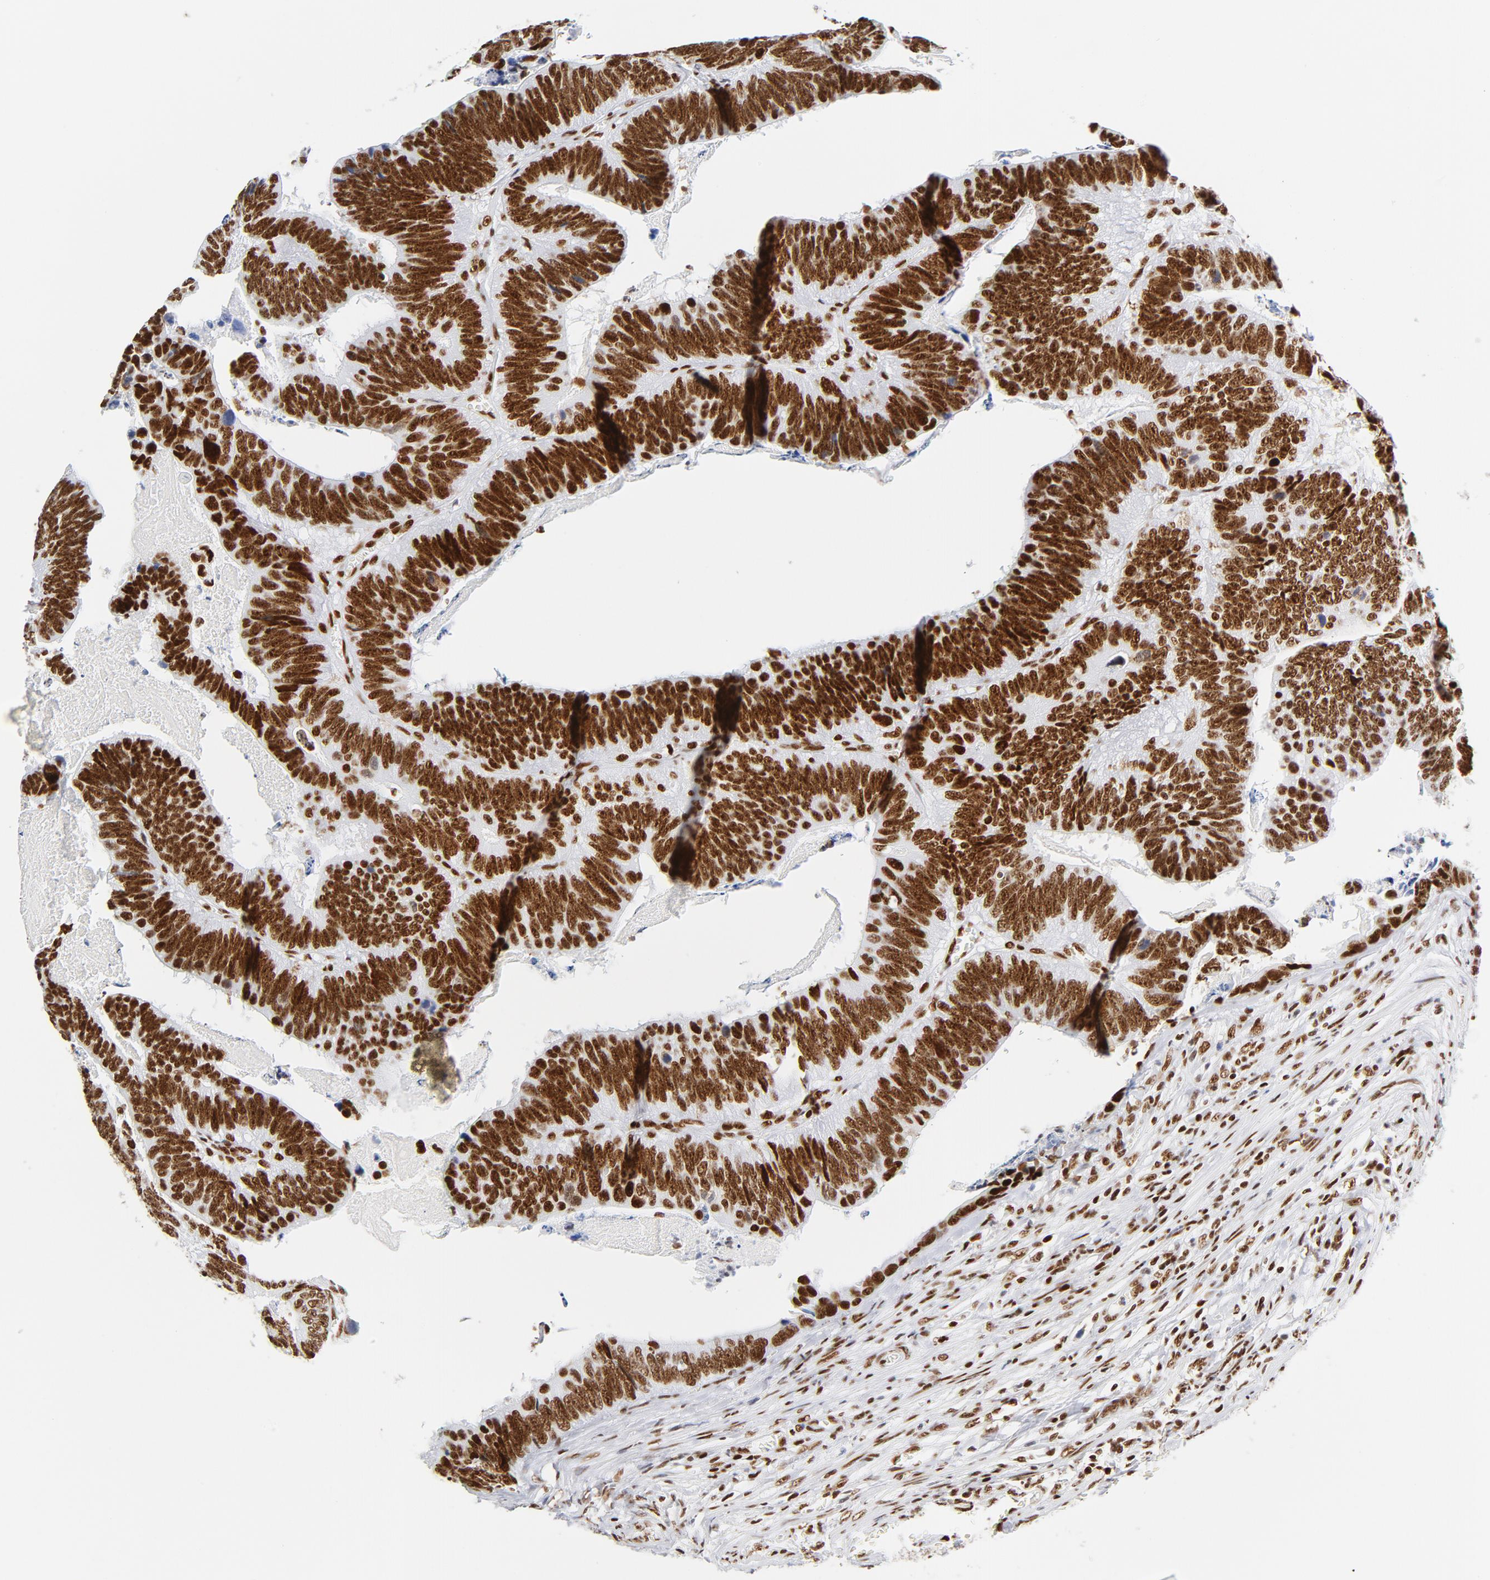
{"staining": {"intensity": "strong", "quantity": ">75%", "location": "nuclear"}, "tissue": "colorectal cancer", "cell_type": "Tumor cells", "image_type": "cancer", "snomed": [{"axis": "morphology", "description": "Adenocarcinoma, NOS"}, {"axis": "topography", "description": "Colon"}], "caption": "Colorectal cancer was stained to show a protein in brown. There is high levels of strong nuclear staining in about >75% of tumor cells. (brown staining indicates protein expression, while blue staining denotes nuclei).", "gene": "XRCC5", "patient": {"sex": "male", "age": 72}}